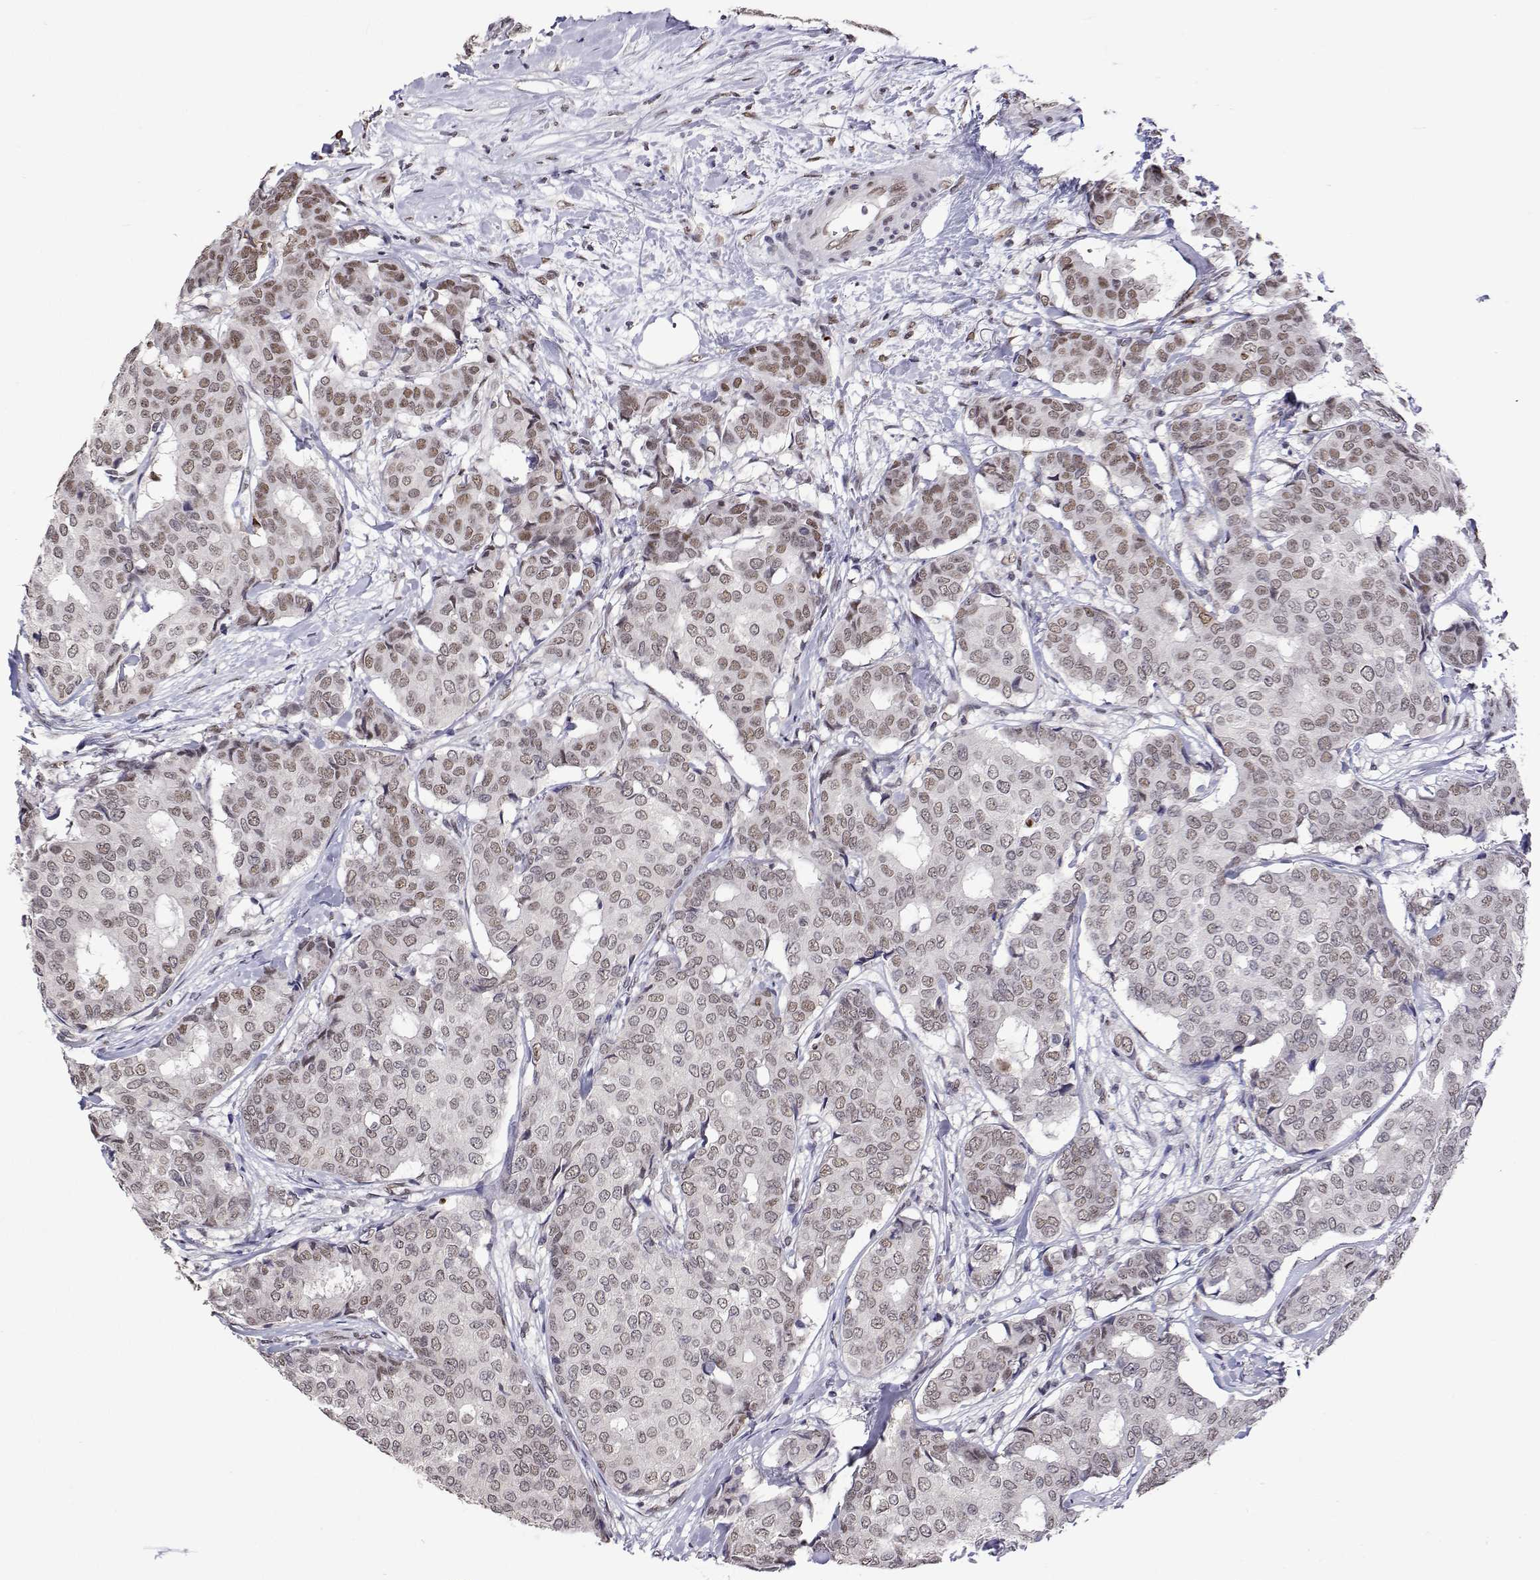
{"staining": {"intensity": "weak", "quantity": ">75%", "location": "nuclear"}, "tissue": "breast cancer", "cell_type": "Tumor cells", "image_type": "cancer", "snomed": [{"axis": "morphology", "description": "Duct carcinoma"}, {"axis": "topography", "description": "Breast"}], "caption": "IHC (DAB) staining of breast cancer demonstrates weak nuclear protein staining in about >75% of tumor cells.", "gene": "HNRNPA0", "patient": {"sex": "female", "age": 75}}